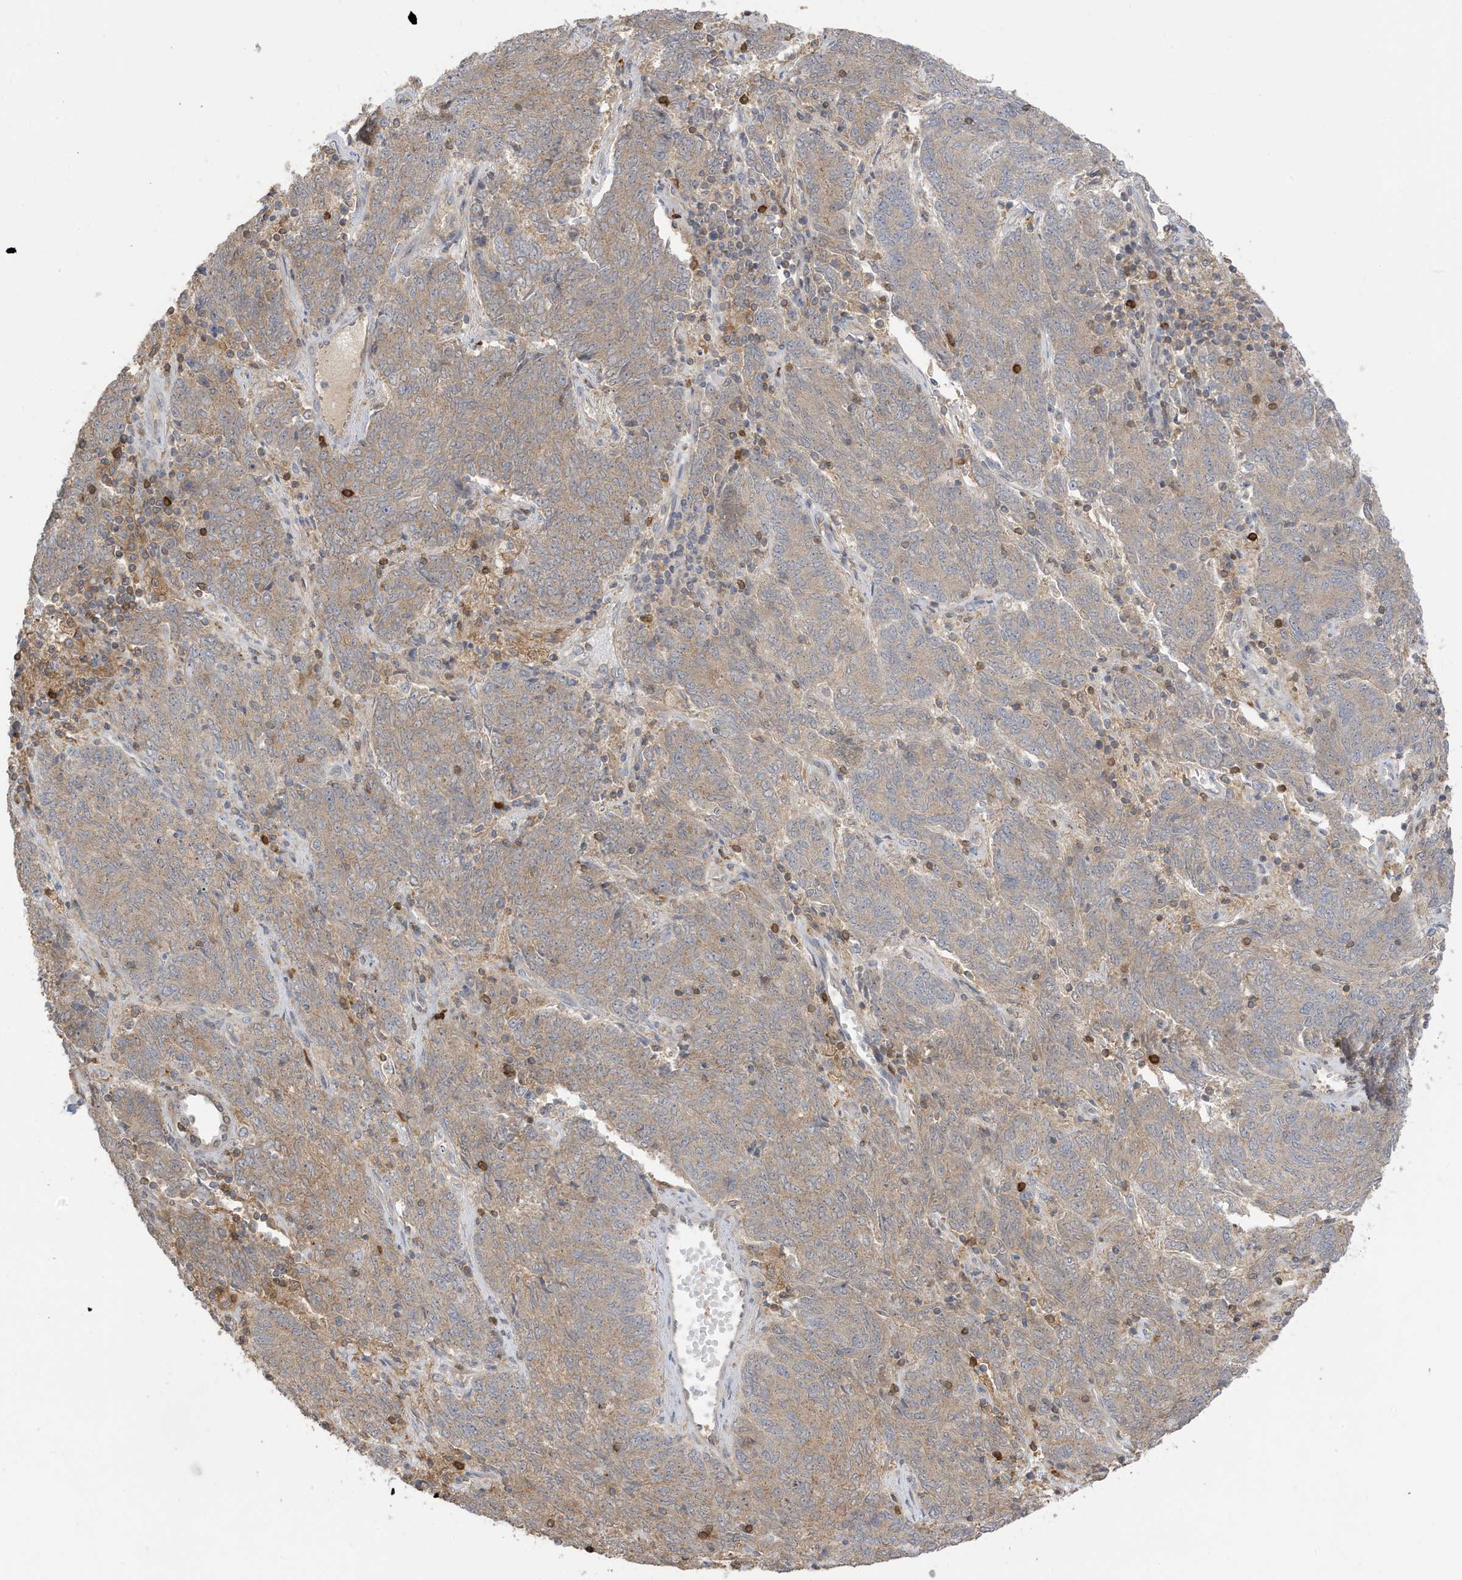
{"staining": {"intensity": "weak", "quantity": ">75%", "location": "cytoplasmic/membranous"}, "tissue": "endometrial cancer", "cell_type": "Tumor cells", "image_type": "cancer", "snomed": [{"axis": "morphology", "description": "Adenocarcinoma, NOS"}, {"axis": "topography", "description": "Endometrium"}], "caption": "About >75% of tumor cells in human adenocarcinoma (endometrial) show weak cytoplasmic/membranous protein expression as visualized by brown immunohistochemical staining.", "gene": "TAB3", "patient": {"sex": "female", "age": 80}}